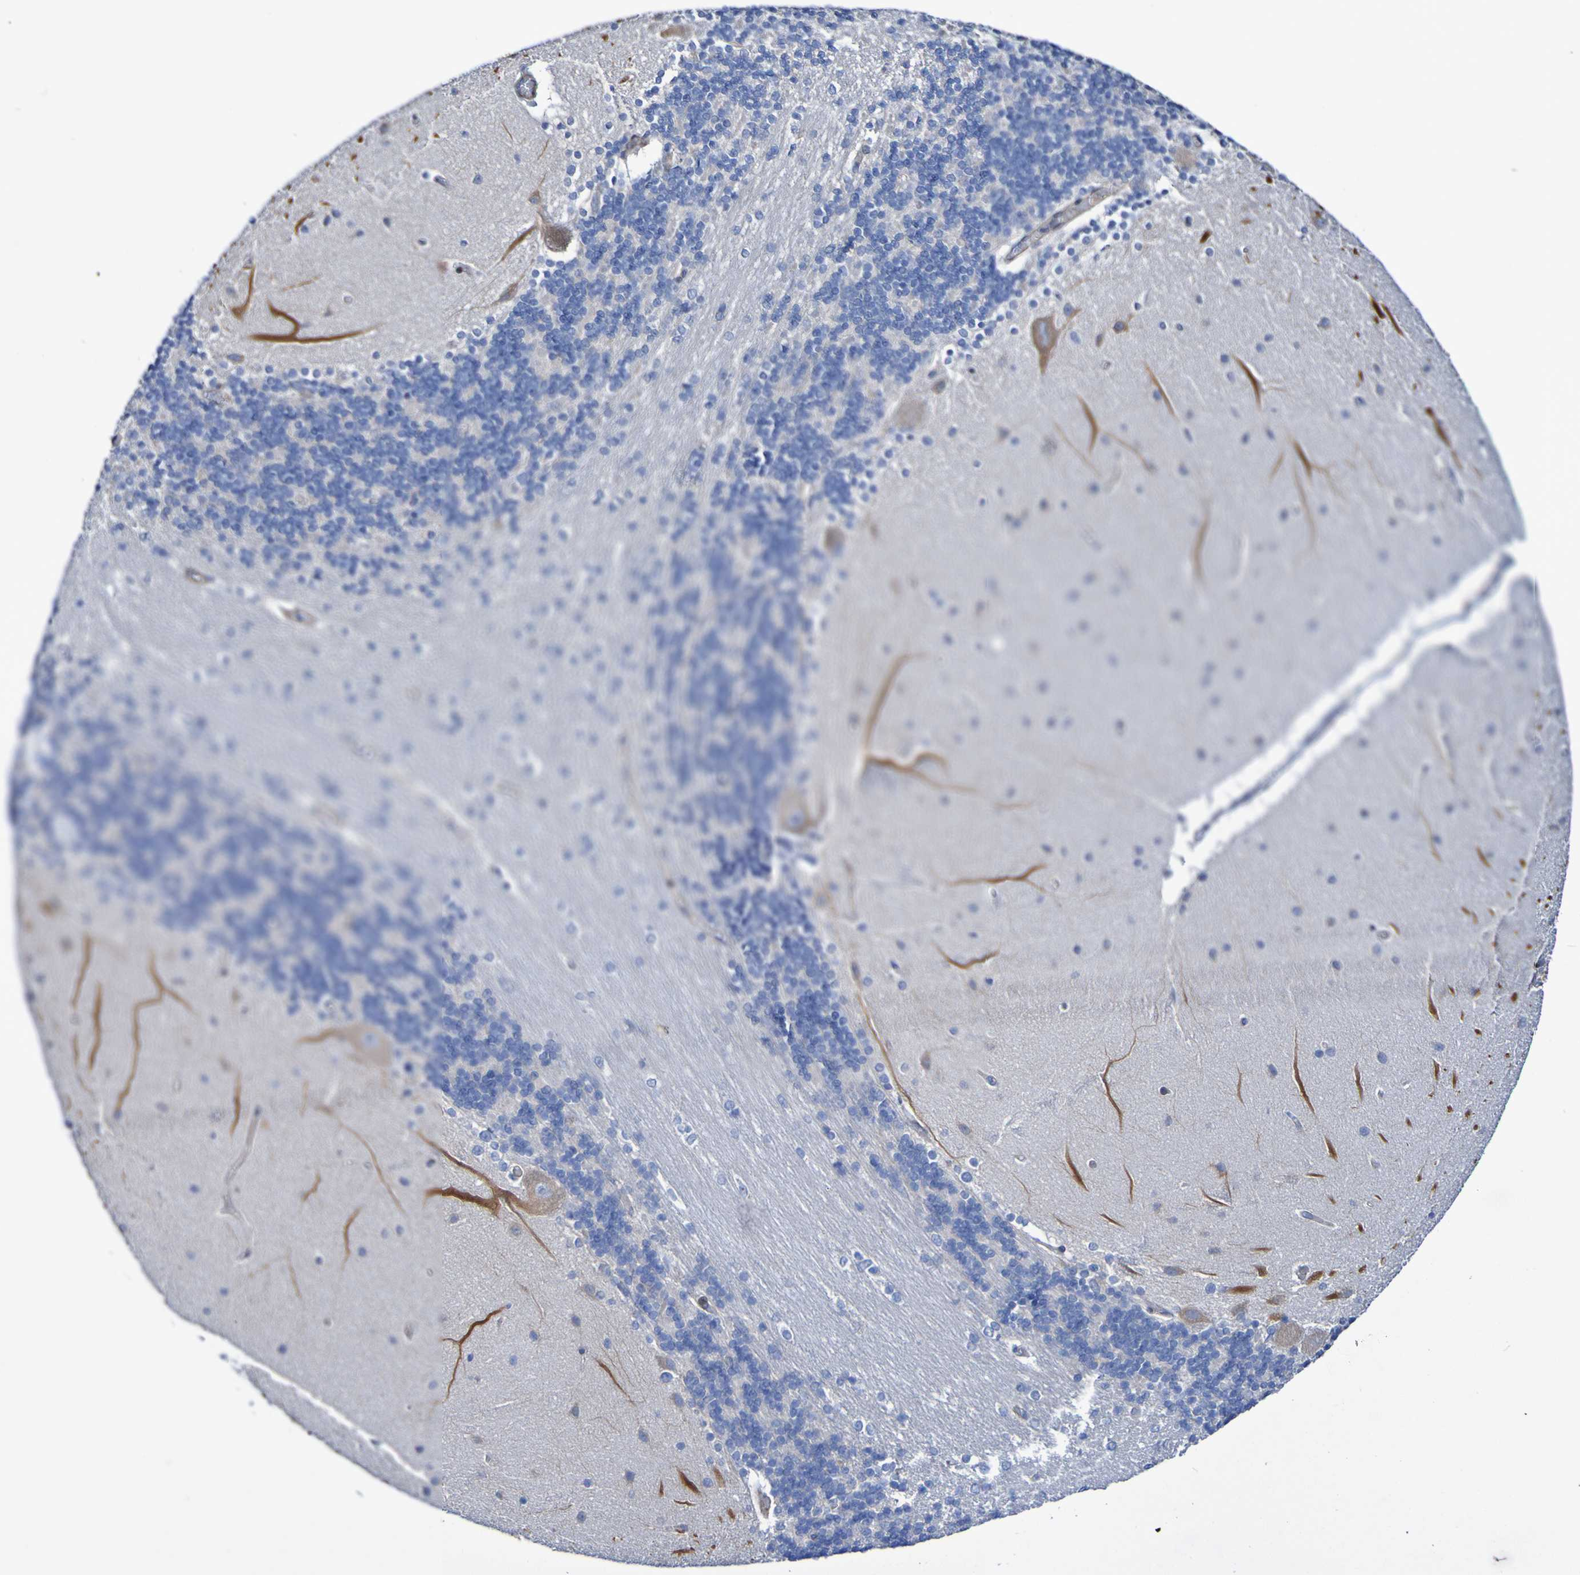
{"staining": {"intensity": "negative", "quantity": "none", "location": "none"}, "tissue": "cerebellum", "cell_type": "Cells in granular layer", "image_type": "normal", "snomed": [{"axis": "morphology", "description": "Normal tissue, NOS"}, {"axis": "topography", "description": "Cerebellum"}], "caption": "A high-resolution image shows immunohistochemistry staining of unremarkable cerebellum, which exhibits no significant staining in cells in granular layer. (Brightfield microscopy of DAB immunohistochemistry at high magnification).", "gene": "LPP", "patient": {"sex": "female", "age": 54}}